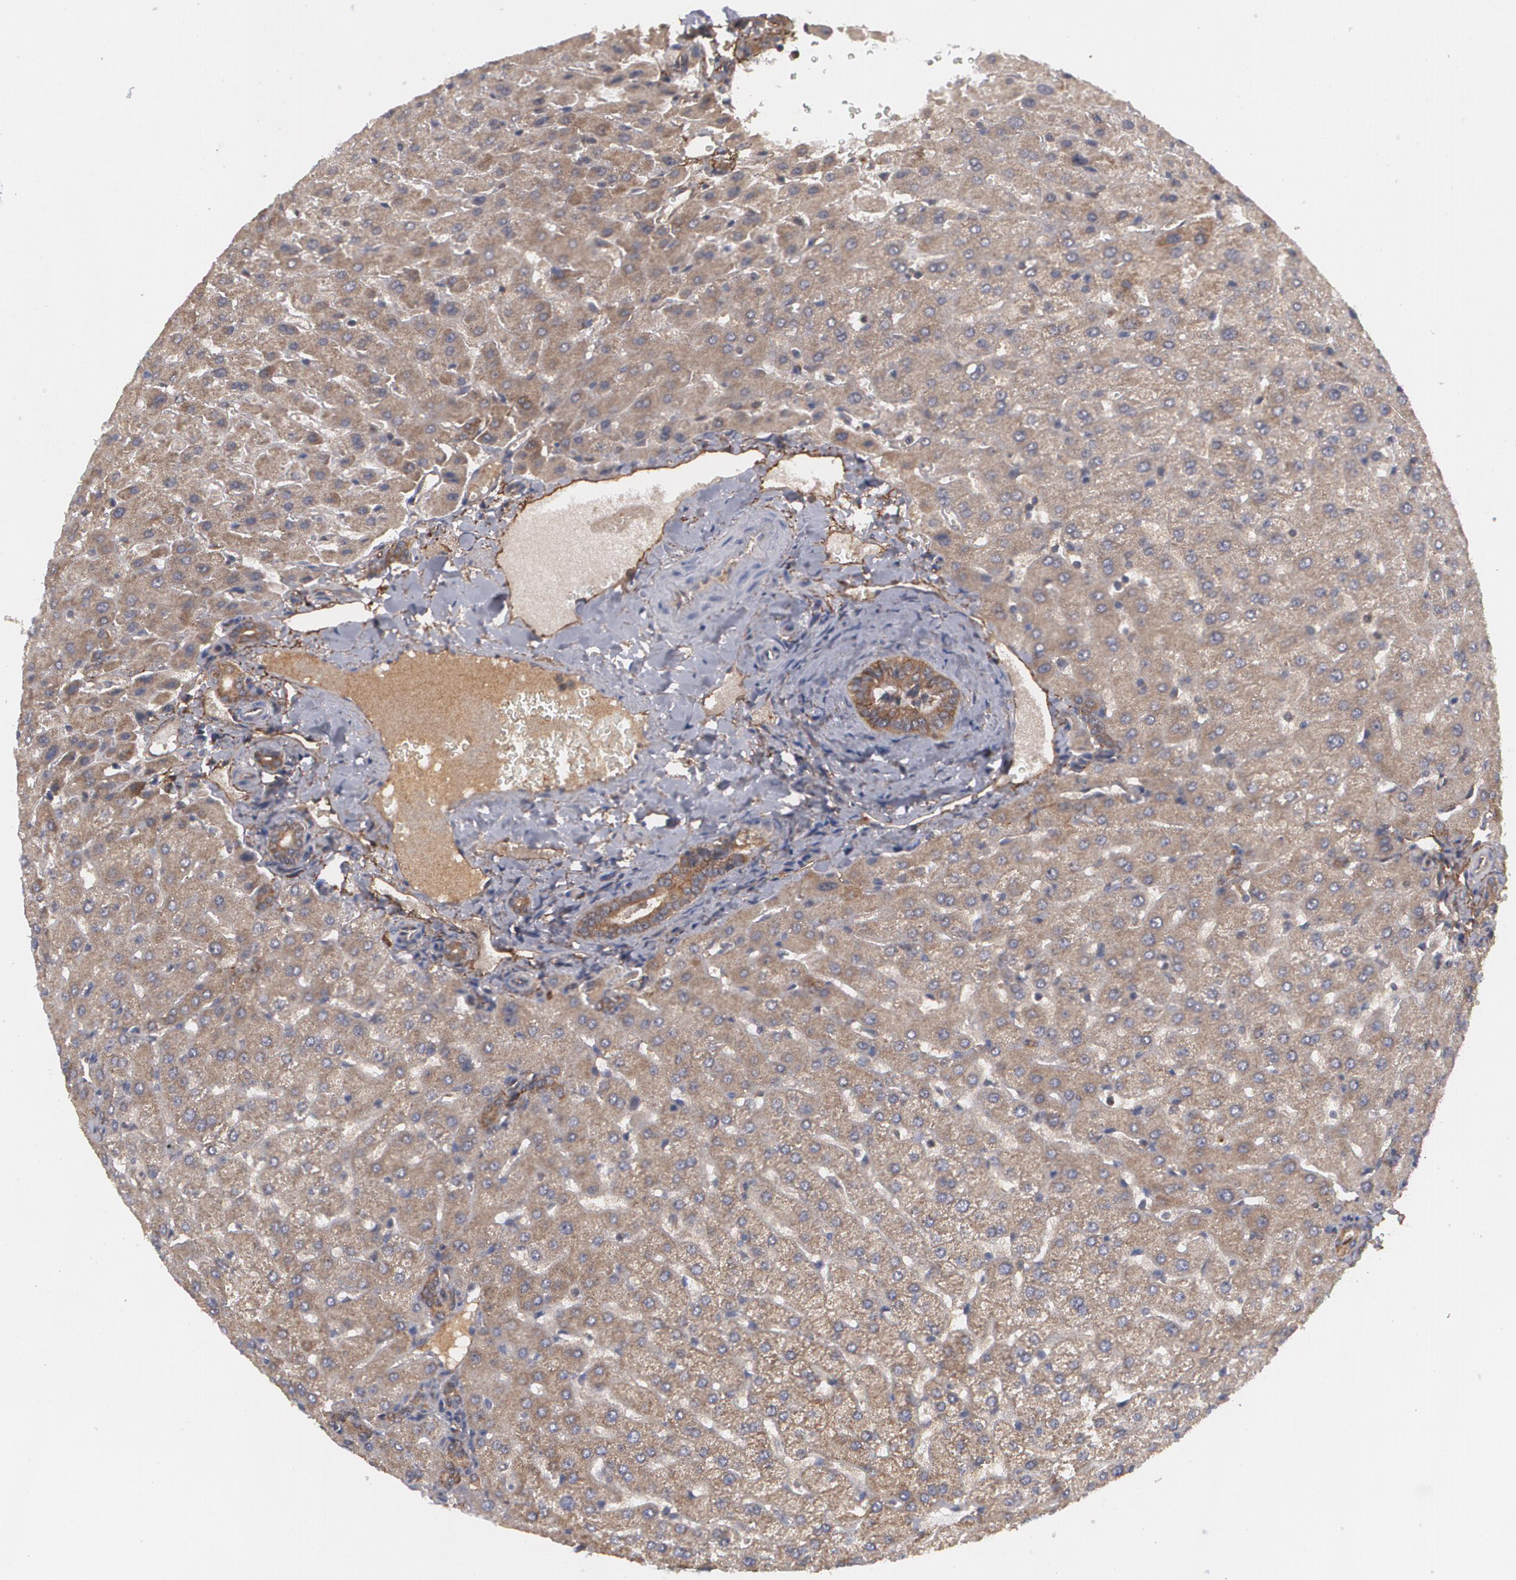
{"staining": {"intensity": "moderate", "quantity": ">75%", "location": "cytoplasmic/membranous"}, "tissue": "liver", "cell_type": "Cholangiocytes", "image_type": "normal", "snomed": [{"axis": "morphology", "description": "Normal tissue, NOS"}, {"axis": "morphology", "description": "Fibrosis, NOS"}, {"axis": "topography", "description": "Liver"}], "caption": "This histopathology image shows IHC staining of benign human liver, with medium moderate cytoplasmic/membranous staining in about >75% of cholangiocytes.", "gene": "BMP6", "patient": {"sex": "female", "age": 29}}